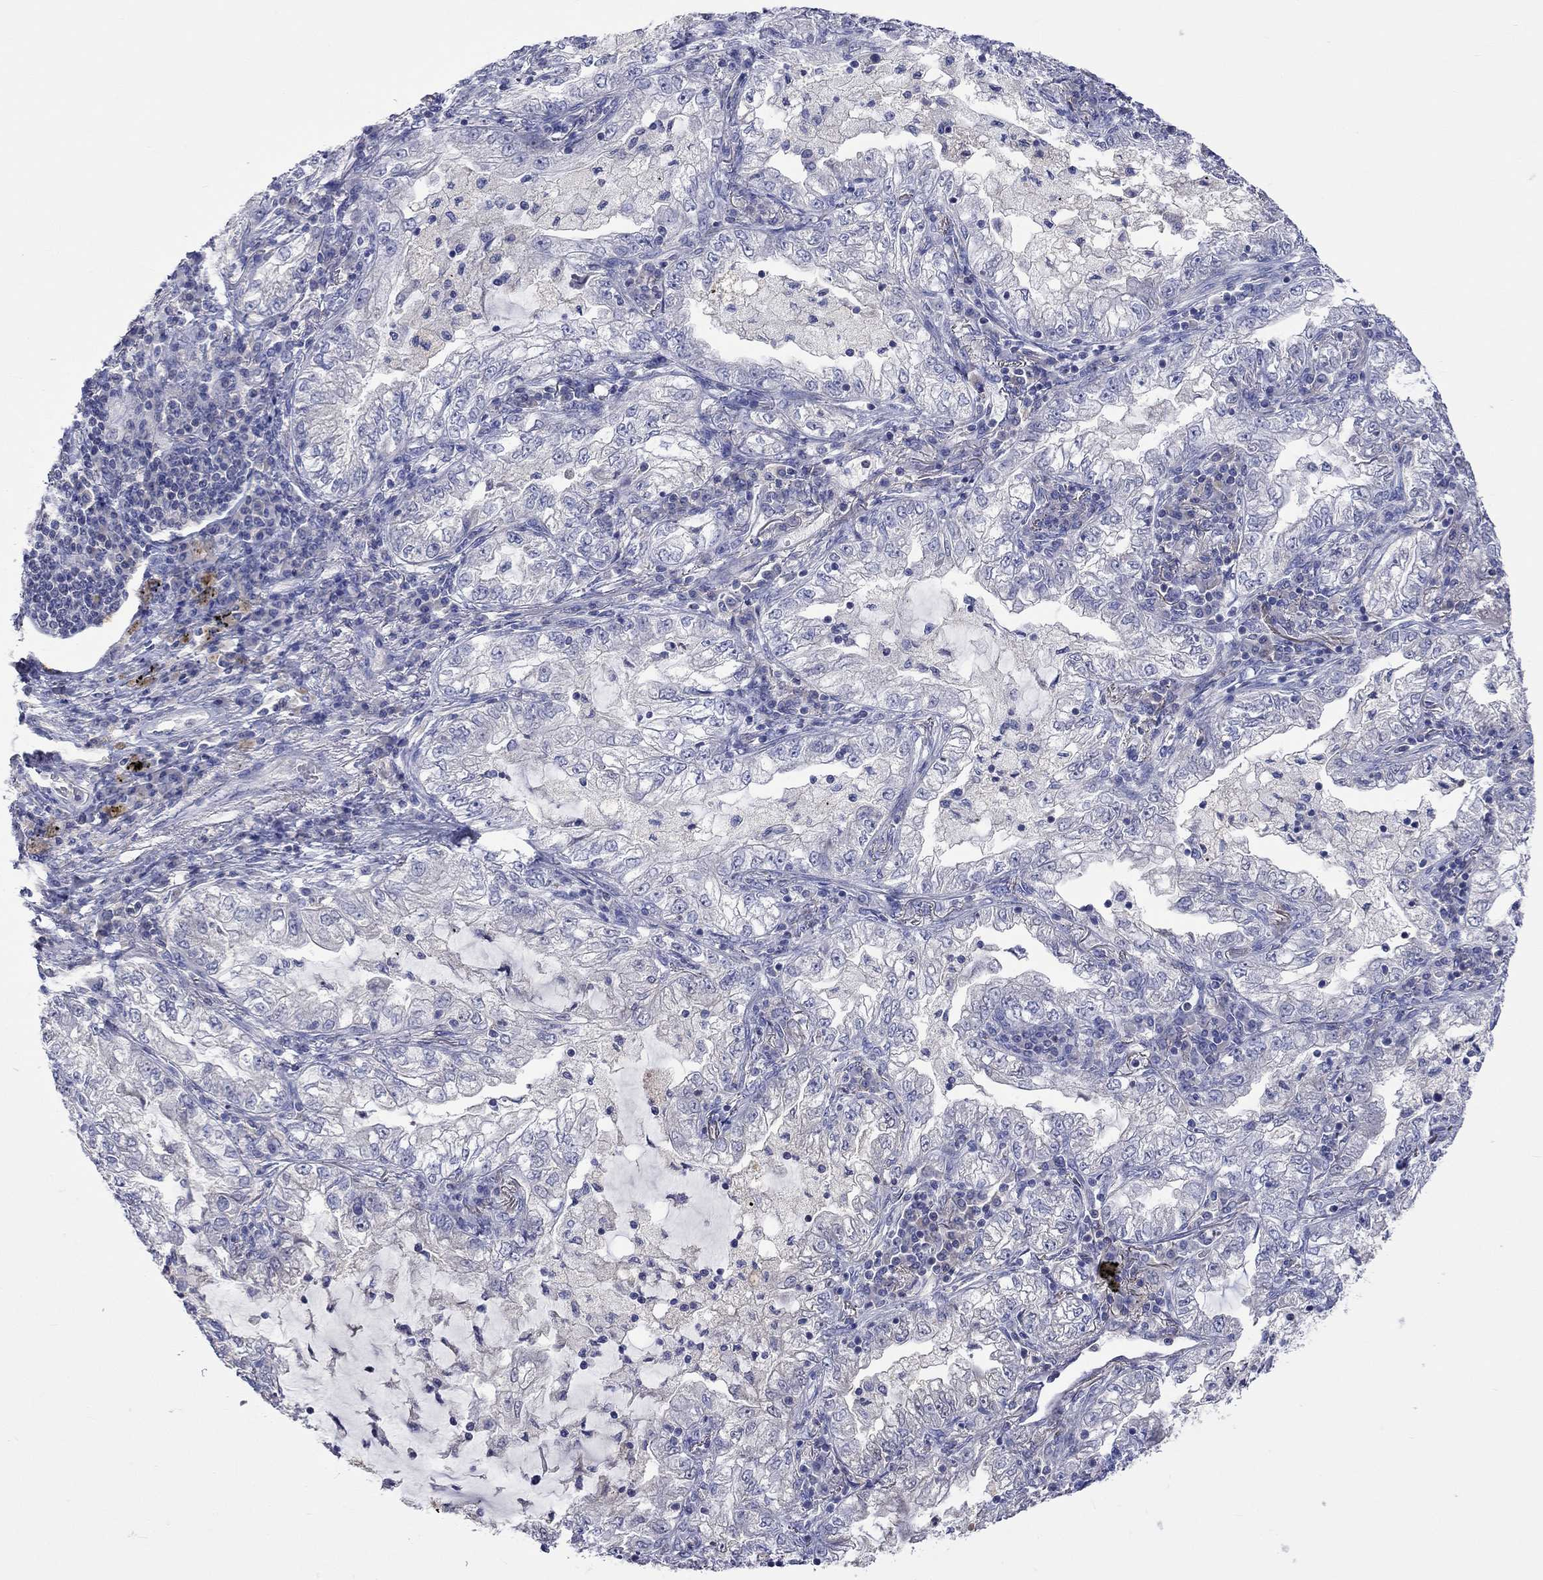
{"staining": {"intensity": "weak", "quantity": "<25%", "location": "cytoplasmic/membranous"}, "tissue": "lung cancer", "cell_type": "Tumor cells", "image_type": "cancer", "snomed": [{"axis": "morphology", "description": "Adenocarcinoma, NOS"}, {"axis": "topography", "description": "Lung"}], "caption": "Immunohistochemistry of lung adenocarcinoma demonstrates no positivity in tumor cells.", "gene": "LRFN4", "patient": {"sex": "female", "age": 73}}